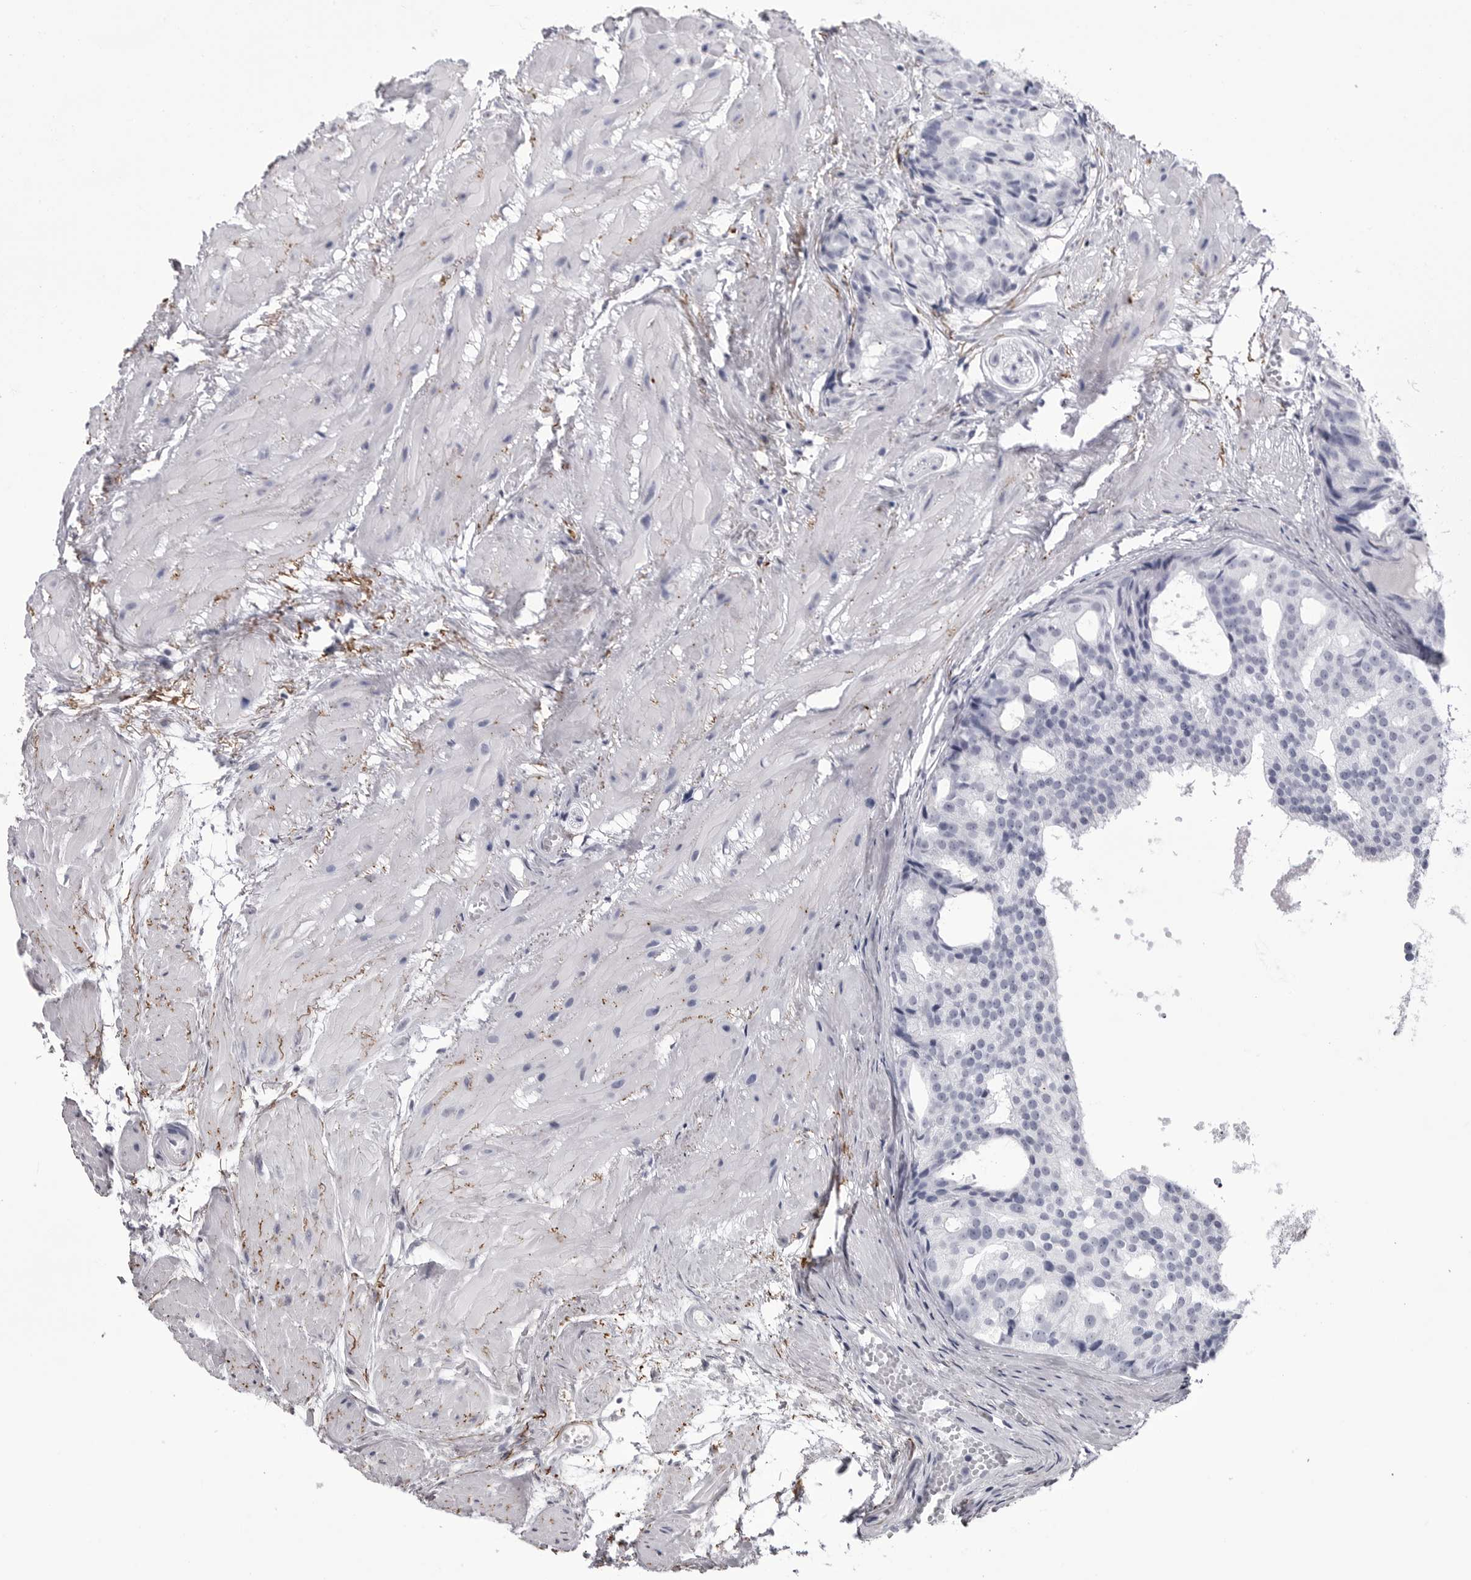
{"staining": {"intensity": "negative", "quantity": "none", "location": "none"}, "tissue": "prostate cancer", "cell_type": "Tumor cells", "image_type": "cancer", "snomed": [{"axis": "morphology", "description": "Adenocarcinoma, Low grade"}, {"axis": "topography", "description": "Prostate"}], "caption": "Tumor cells are negative for brown protein staining in prostate cancer.", "gene": "COL26A1", "patient": {"sex": "male", "age": 88}}